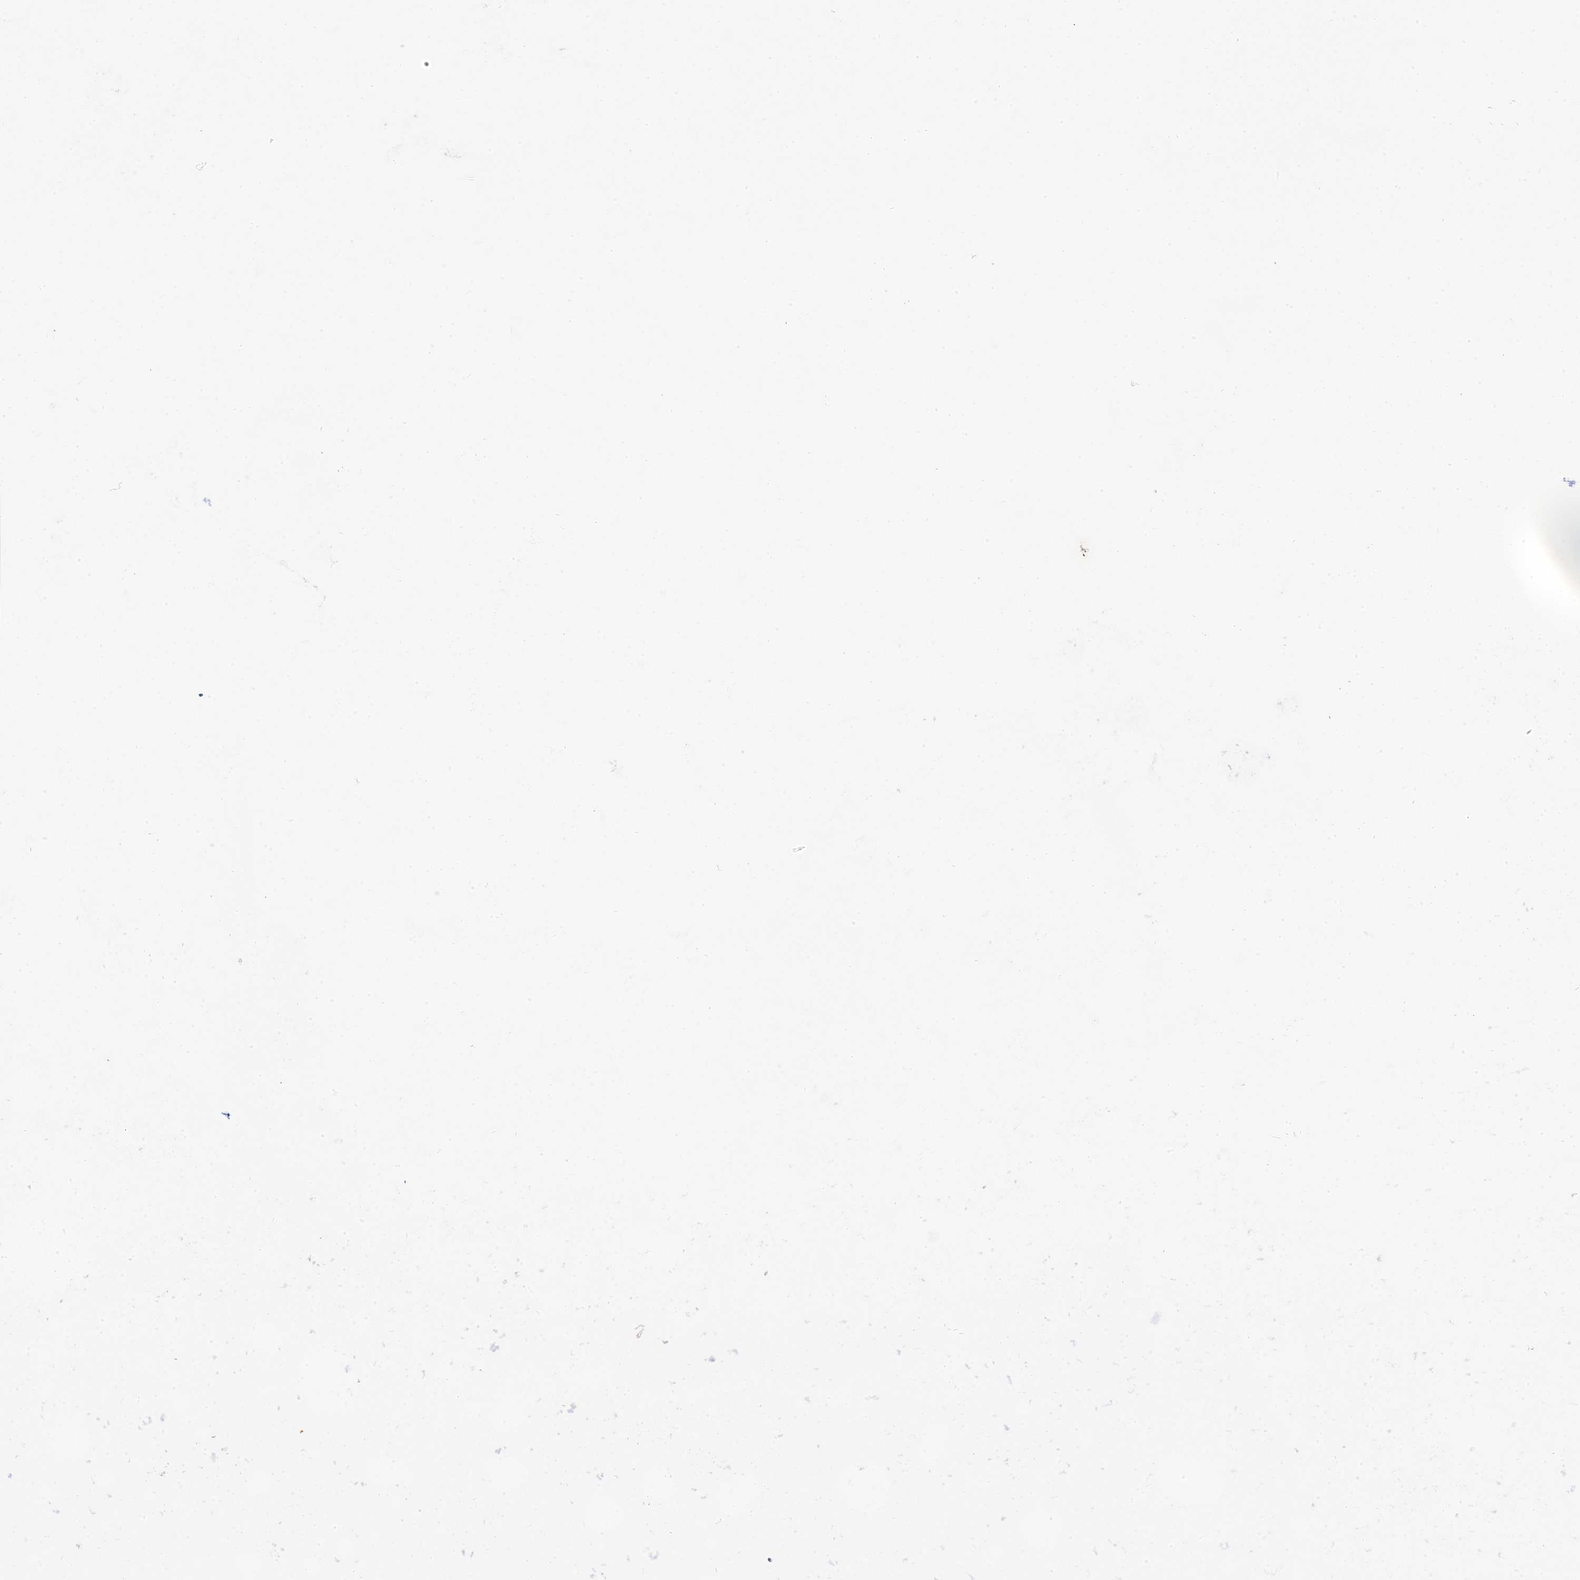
{"staining": {"intensity": "weak", "quantity": "<25%", "location": "cytoplasmic/membranous"}, "tissue": "heart muscle", "cell_type": "Cardiomyocytes", "image_type": "normal", "snomed": [{"axis": "morphology", "description": "Normal tissue, NOS"}, {"axis": "topography", "description": "Heart"}], "caption": "A histopathology image of heart muscle stained for a protein reveals no brown staining in cardiomyocytes.", "gene": "GFAP", "patient": {"sex": "male", "age": 54}}